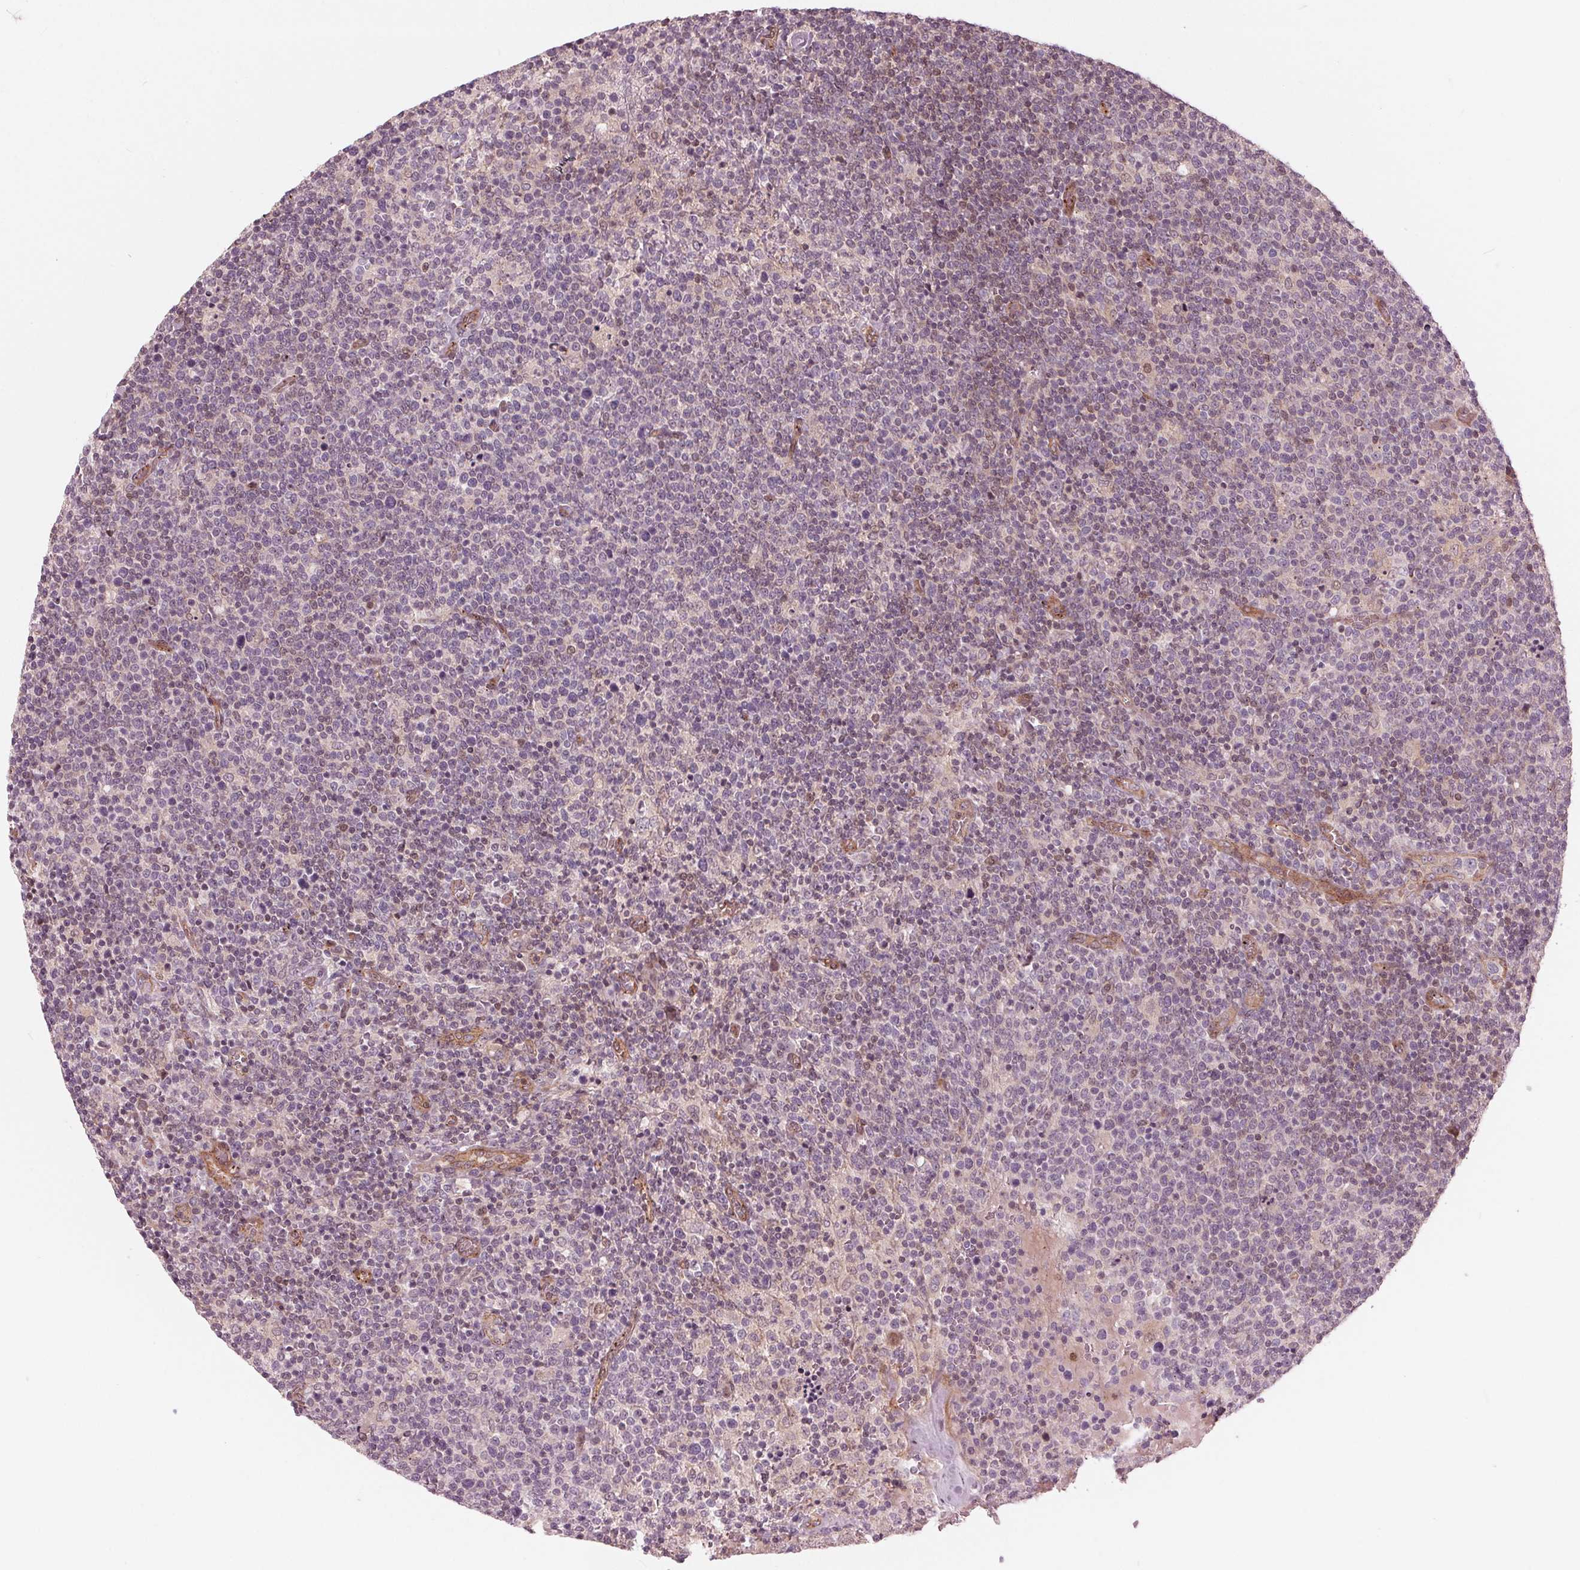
{"staining": {"intensity": "negative", "quantity": "none", "location": "none"}, "tissue": "lymphoma", "cell_type": "Tumor cells", "image_type": "cancer", "snomed": [{"axis": "morphology", "description": "Malignant lymphoma, non-Hodgkin's type, High grade"}, {"axis": "topography", "description": "Lymph node"}], "caption": "Immunohistochemistry photomicrograph of lymphoma stained for a protein (brown), which demonstrates no expression in tumor cells. The staining is performed using DAB (3,3'-diaminobenzidine) brown chromogen with nuclei counter-stained in using hematoxylin.", "gene": "TXNIP", "patient": {"sex": "male", "age": 61}}